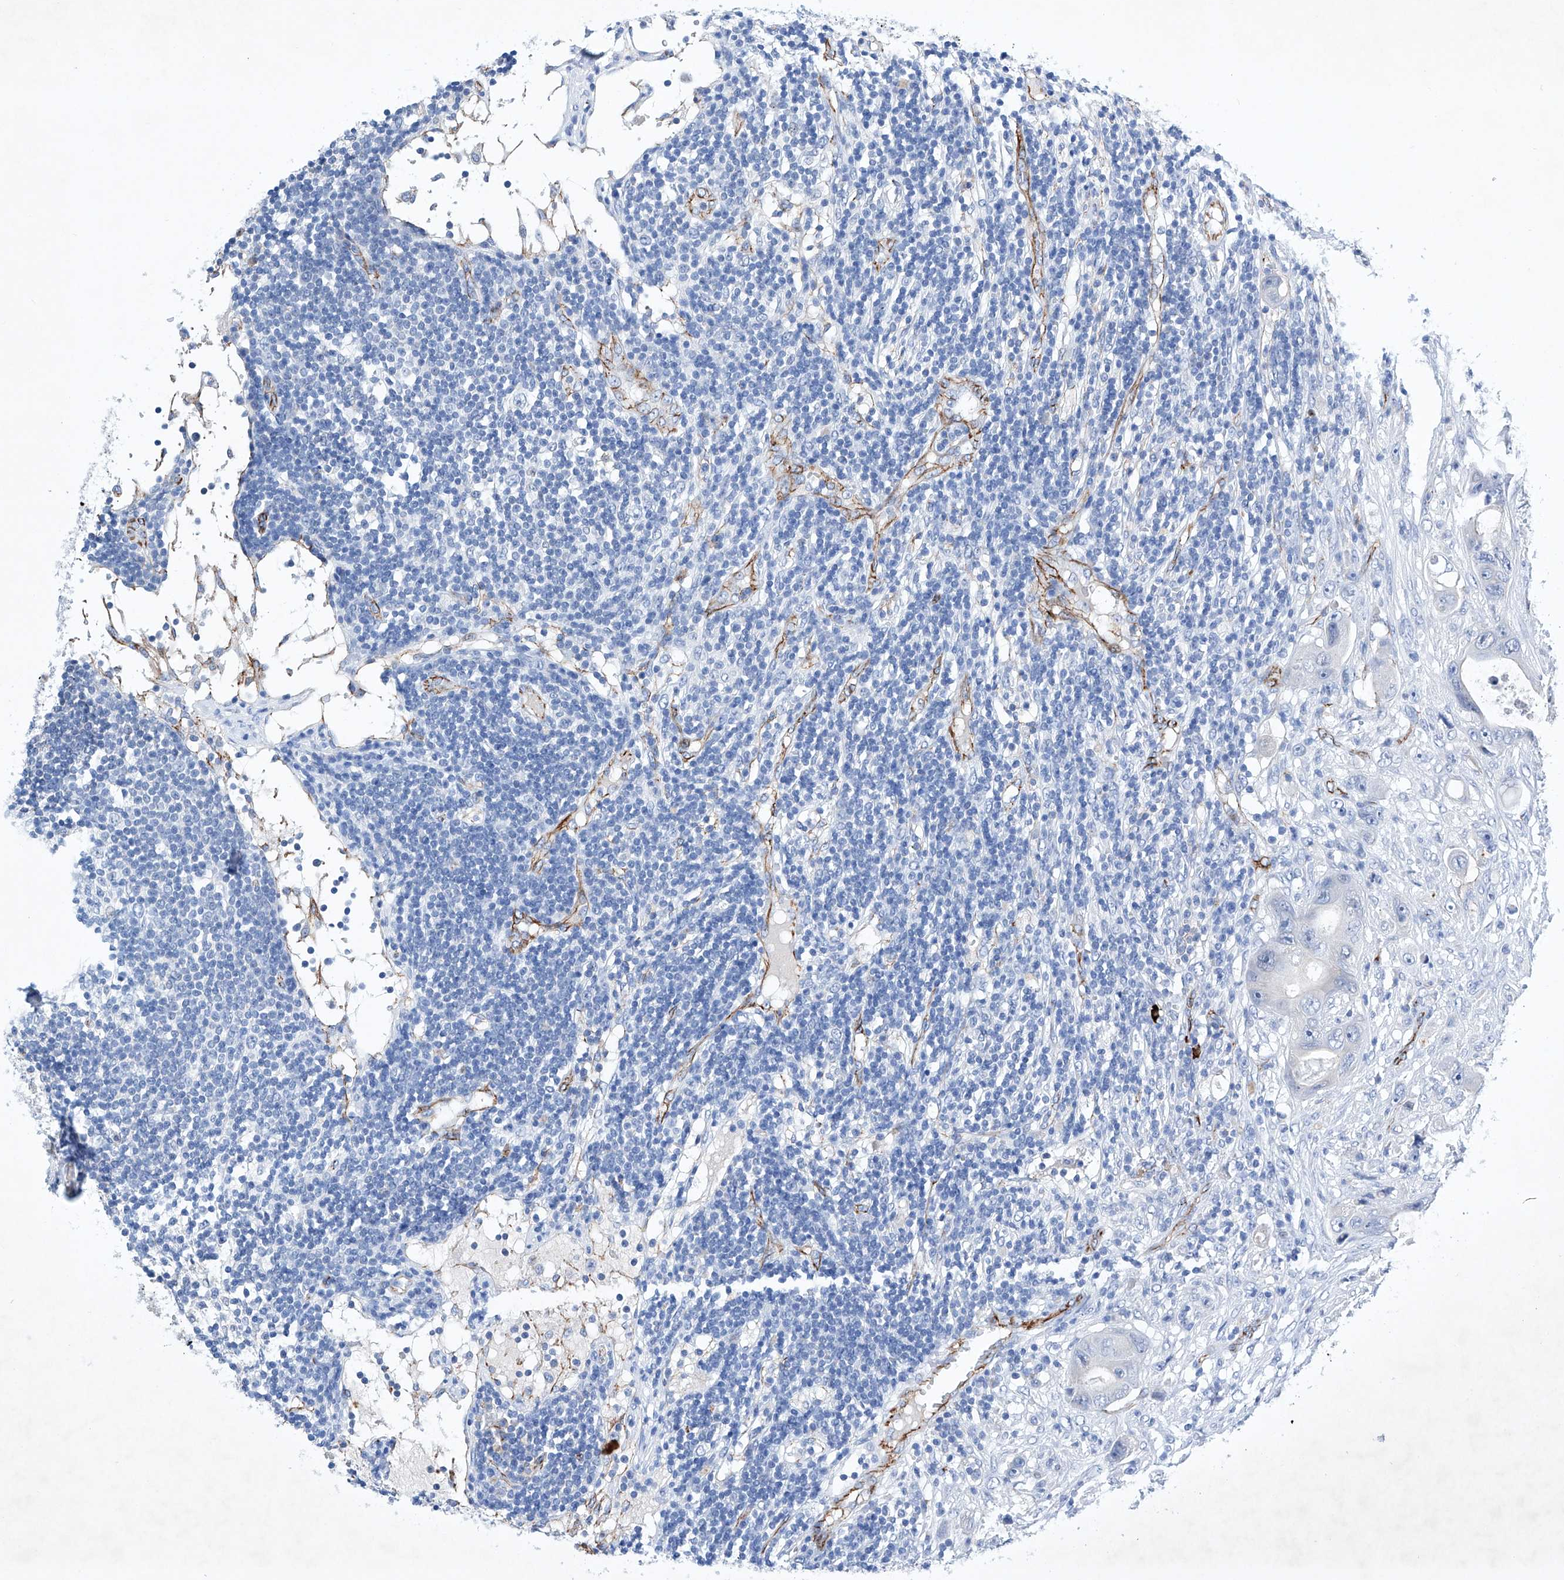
{"staining": {"intensity": "negative", "quantity": "none", "location": "none"}, "tissue": "colorectal cancer", "cell_type": "Tumor cells", "image_type": "cancer", "snomed": [{"axis": "morphology", "description": "Adenocarcinoma, NOS"}, {"axis": "topography", "description": "Colon"}], "caption": "An immunohistochemistry (IHC) histopathology image of colorectal cancer (adenocarcinoma) is shown. There is no staining in tumor cells of colorectal cancer (adenocarcinoma). (DAB (3,3'-diaminobenzidine) immunohistochemistry with hematoxylin counter stain).", "gene": "ETV7", "patient": {"sex": "female", "age": 46}}